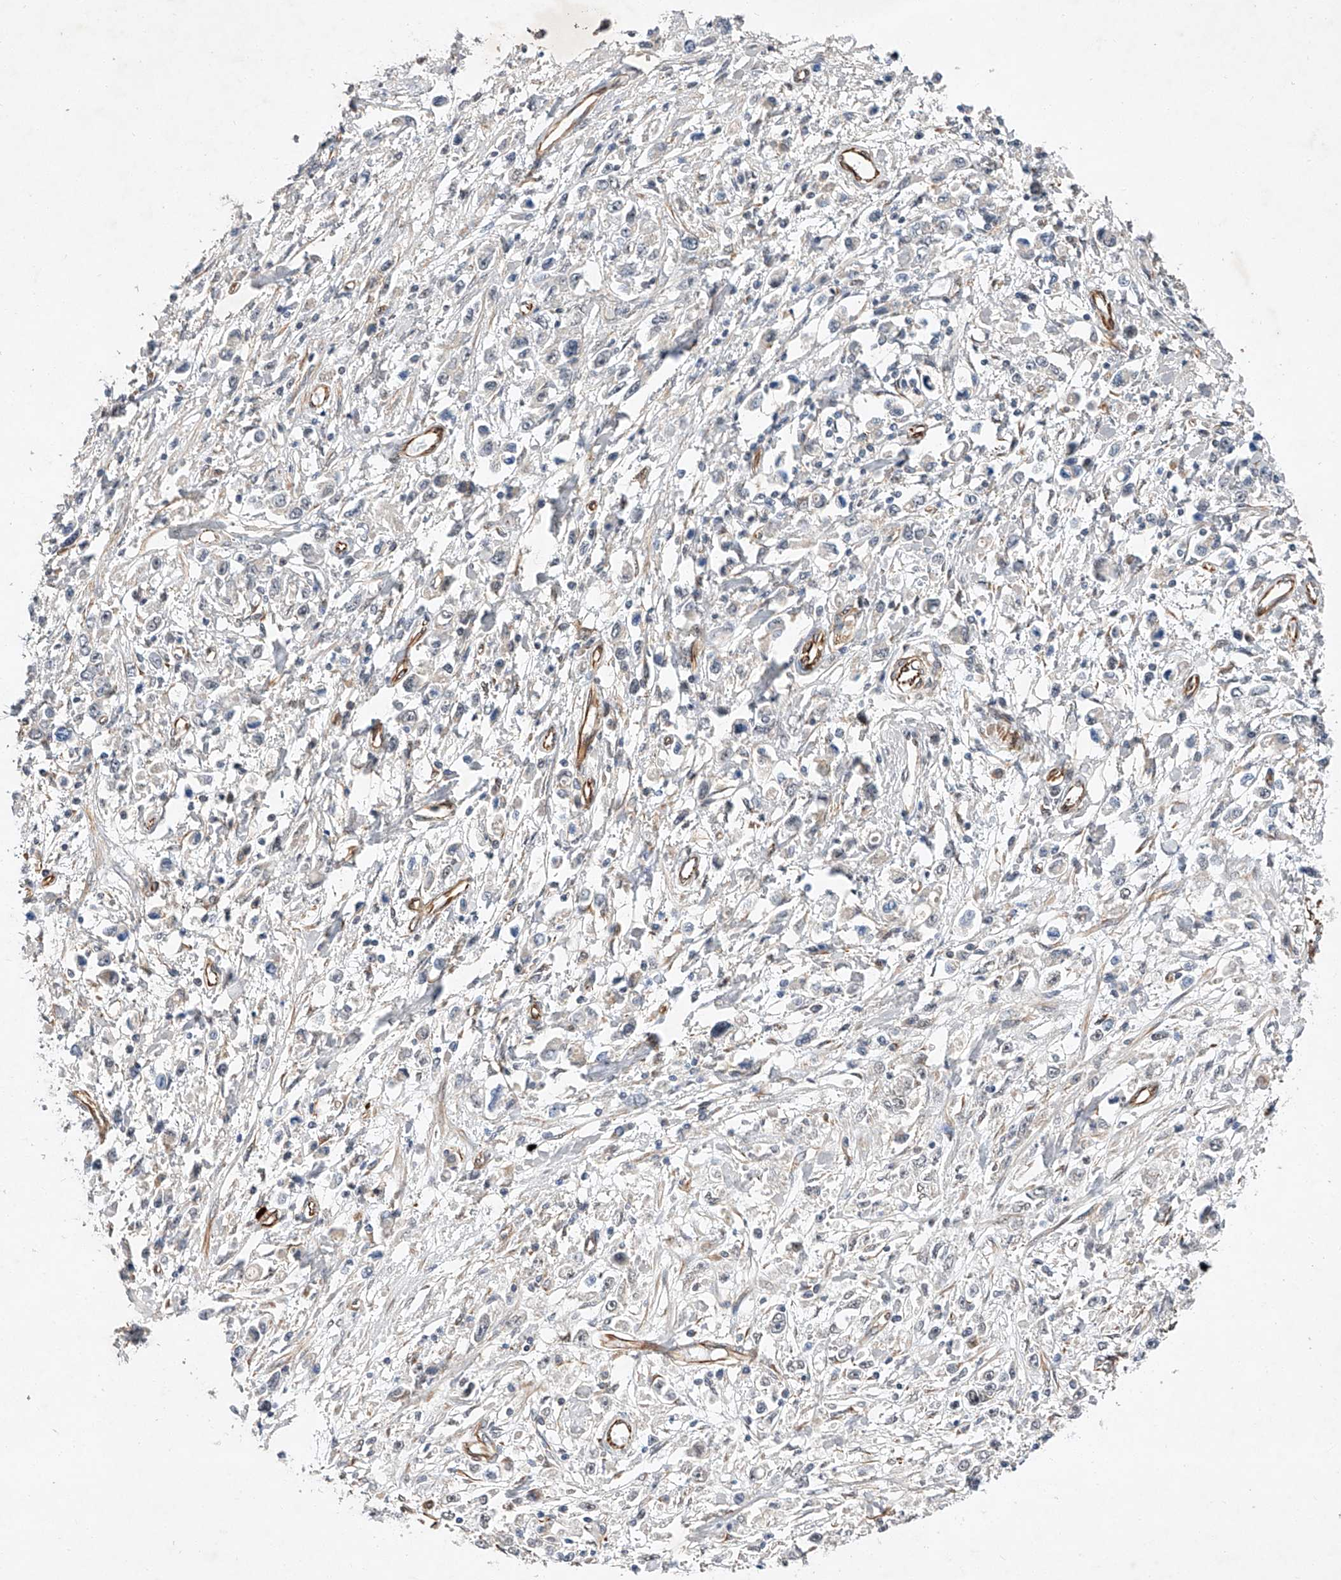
{"staining": {"intensity": "negative", "quantity": "none", "location": "none"}, "tissue": "stomach cancer", "cell_type": "Tumor cells", "image_type": "cancer", "snomed": [{"axis": "morphology", "description": "Adenocarcinoma, NOS"}, {"axis": "topography", "description": "Stomach"}], "caption": "Immunohistochemistry (IHC) photomicrograph of neoplastic tissue: human stomach adenocarcinoma stained with DAB (3,3'-diaminobenzidine) reveals no significant protein expression in tumor cells.", "gene": "AMD1", "patient": {"sex": "female", "age": 59}}